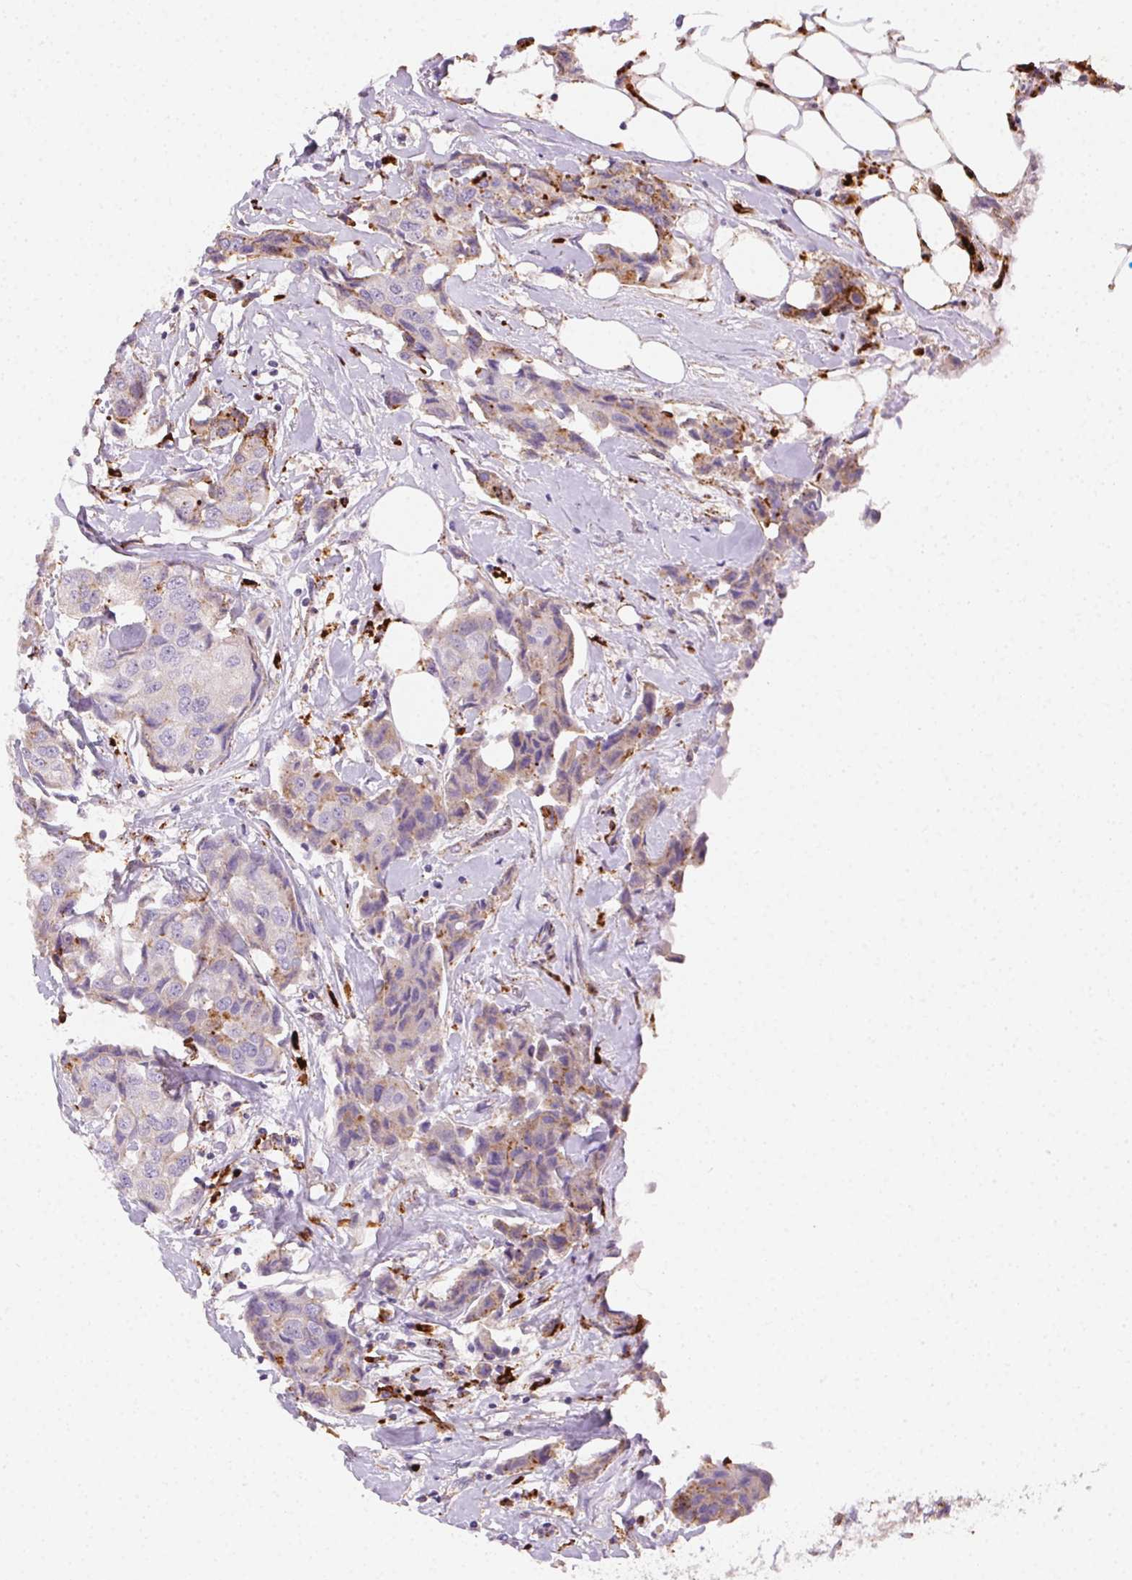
{"staining": {"intensity": "weak", "quantity": "<25%", "location": "cytoplasmic/membranous"}, "tissue": "breast cancer", "cell_type": "Tumor cells", "image_type": "cancer", "snomed": [{"axis": "morphology", "description": "Duct carcinoma"}, {"axis": "topography", "description": "Breast"}, {"axis": "topography", "description": "Lymph node"}], "caption": "This micrograph is of breast infiltrating ductal carcinoma stained with immunohistochemistry (IHC) to label a protein in brown with the nuclei are counter-stained blue. There is no staining in tumor cells. (DAB IHC visualized using brightfield microscopy, high magnification).", "gene": "SCPEP1", "patient": {"sex": "female", "age": 80}}